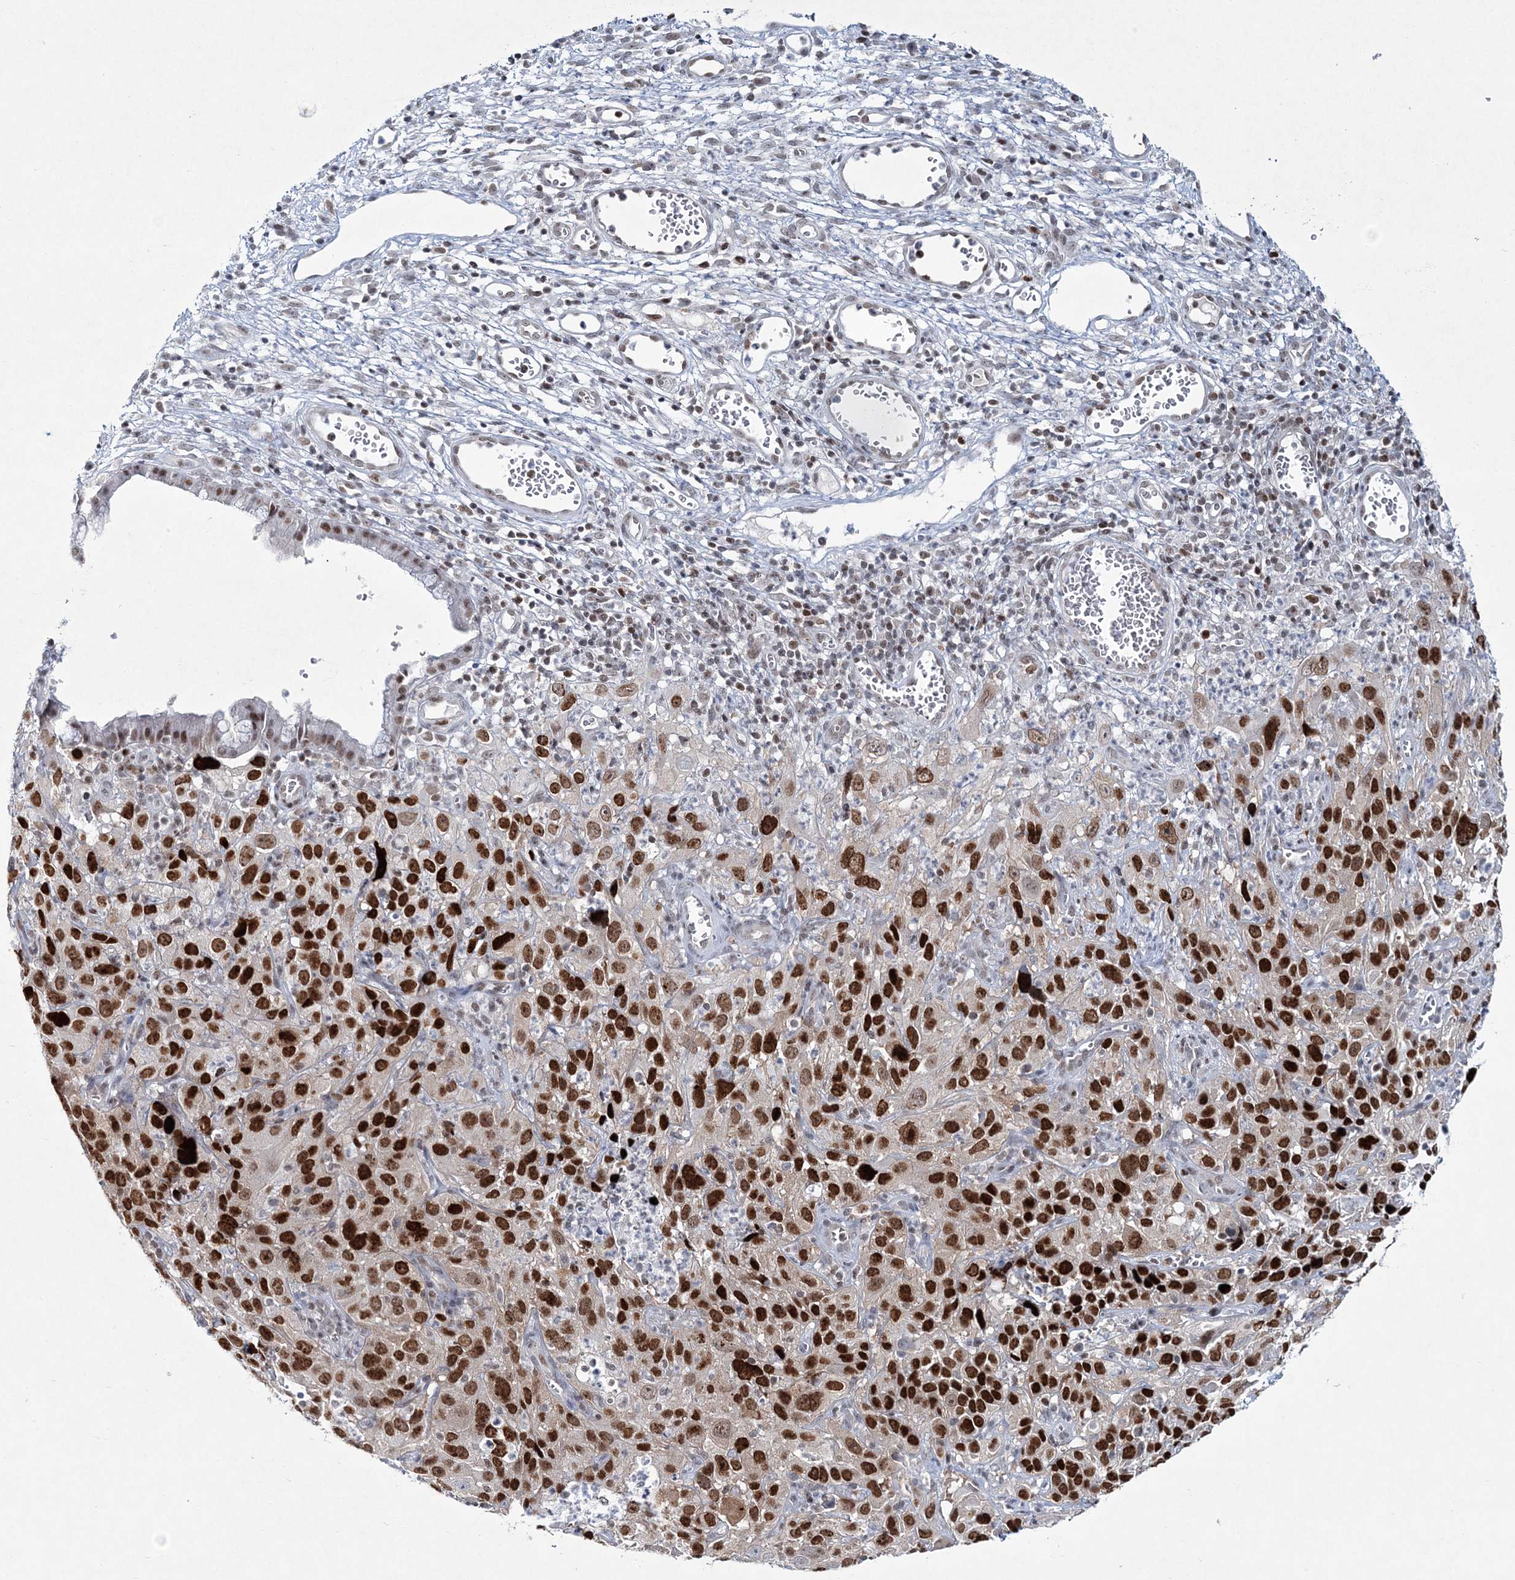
{"staining": {"intensity": "strong", "quantity": ">75%", "location": "nuclear"}, "tissue": "cervical cancer", "cell_type": "Tumor cells", "image_type": "cancer", "snomed": [{"axis": "morphology", "description": "Squamous cell carcinoma, NOS"}, {"axis": "topography", "description": "Cervix"}], "caption": "Cervical cancer tissue reveals strong nuclear expression in approximately >75% of tumor cells, visualized by immunohistochemistry.", "gene": "LRRFIP2", "patient": {"sex": "female", "age": 32}}